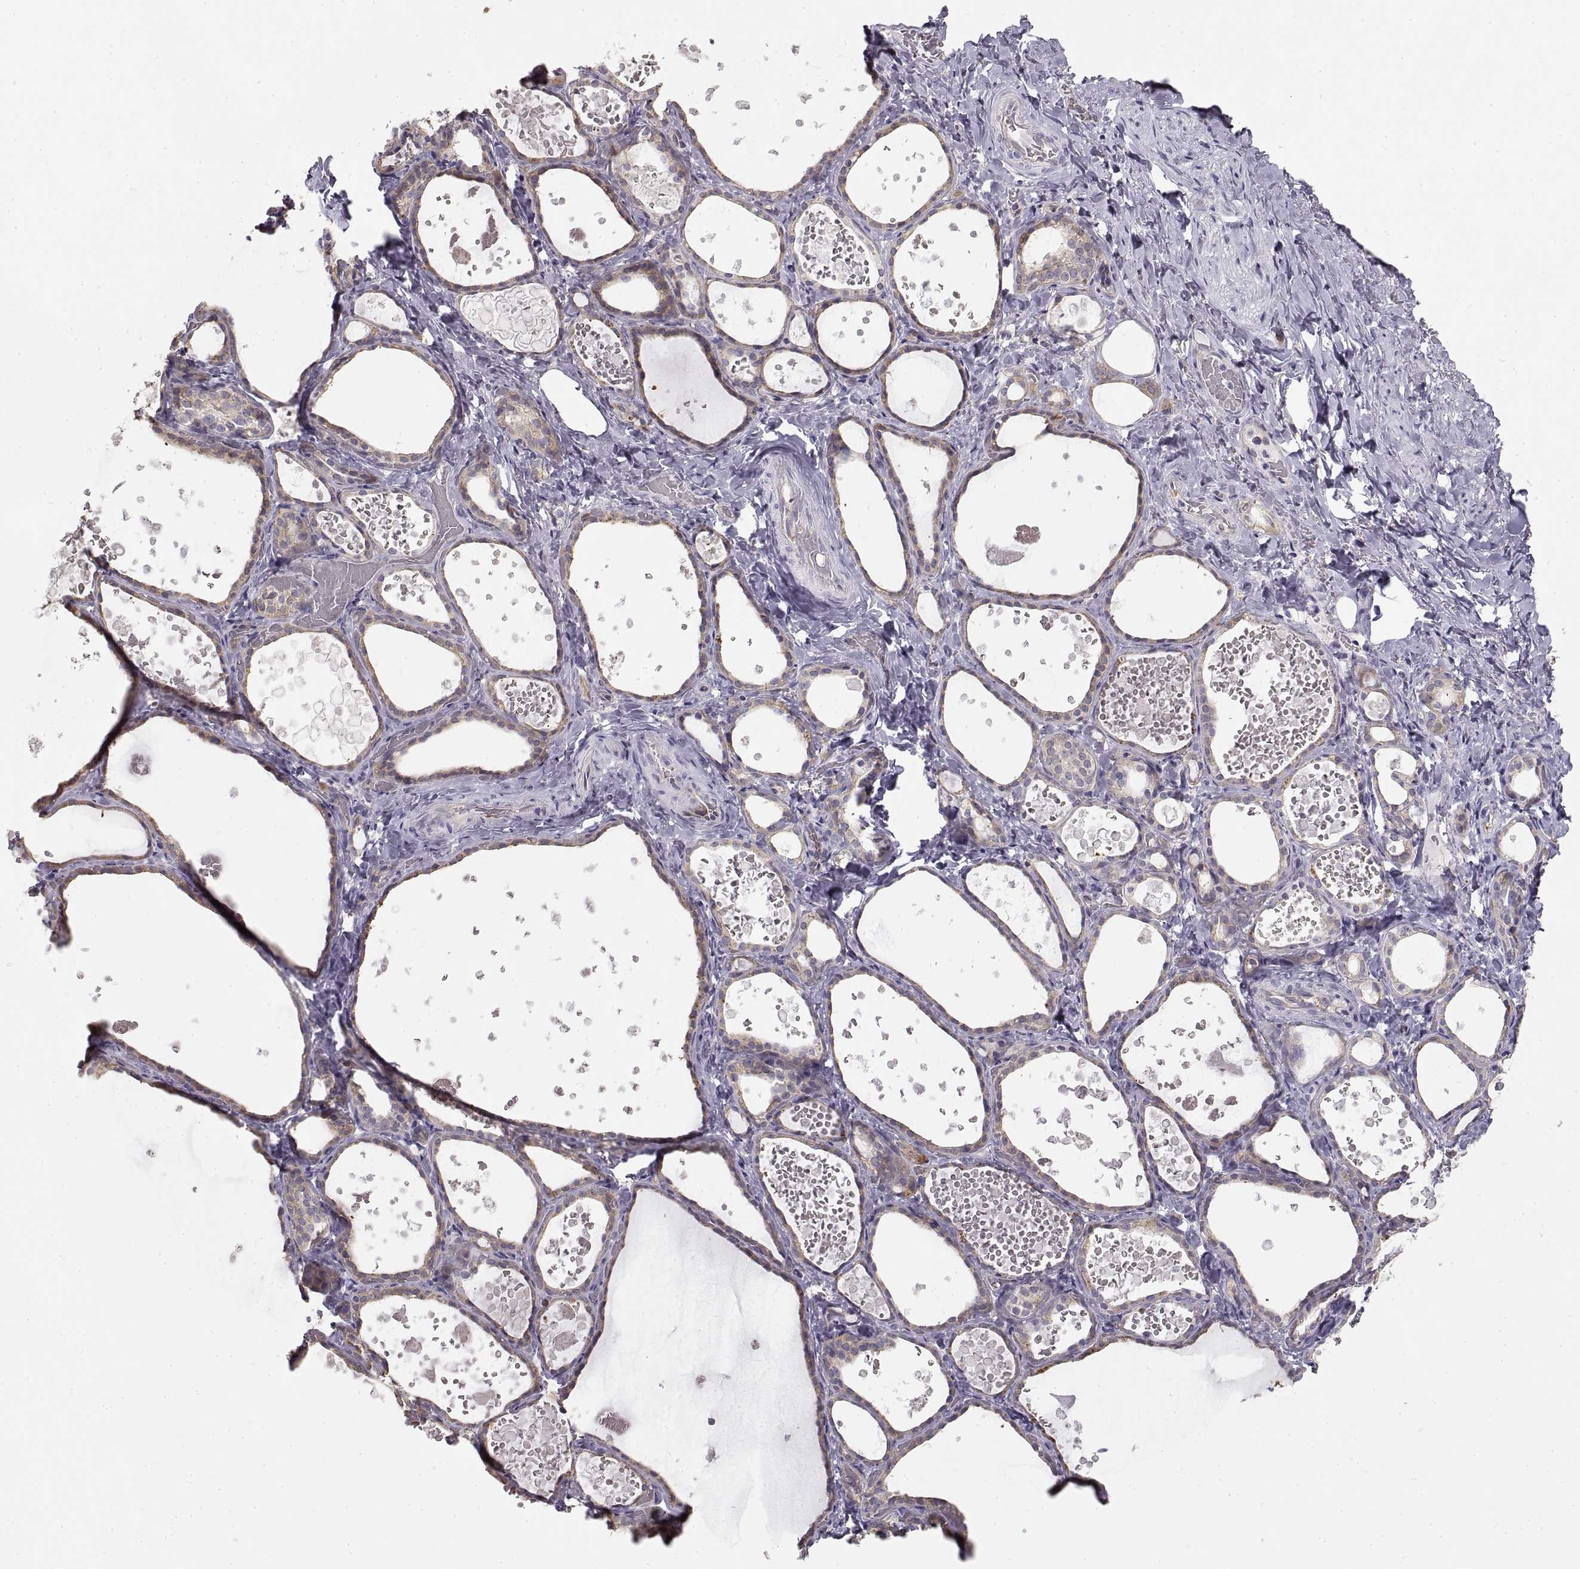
{"staining": {"intensity": "weak", "quantity": "<25%", "location": "cytoplasmic/membranous"}, "tissue": "thyroid gland", "cell_type": "Glandular cells", "image_type": "normal", "snomed": [{"axis": "morphology", "description": "Normal tissue, NOS"}, {"axis": "topography", "description": "Thyroid gland"}], "caption": "Protein analysis of benign thyroid gland displays no significant expression in glandular cells.", "gene": "HSP90AB1", "patient": {"sex": "female", "age": 56}}